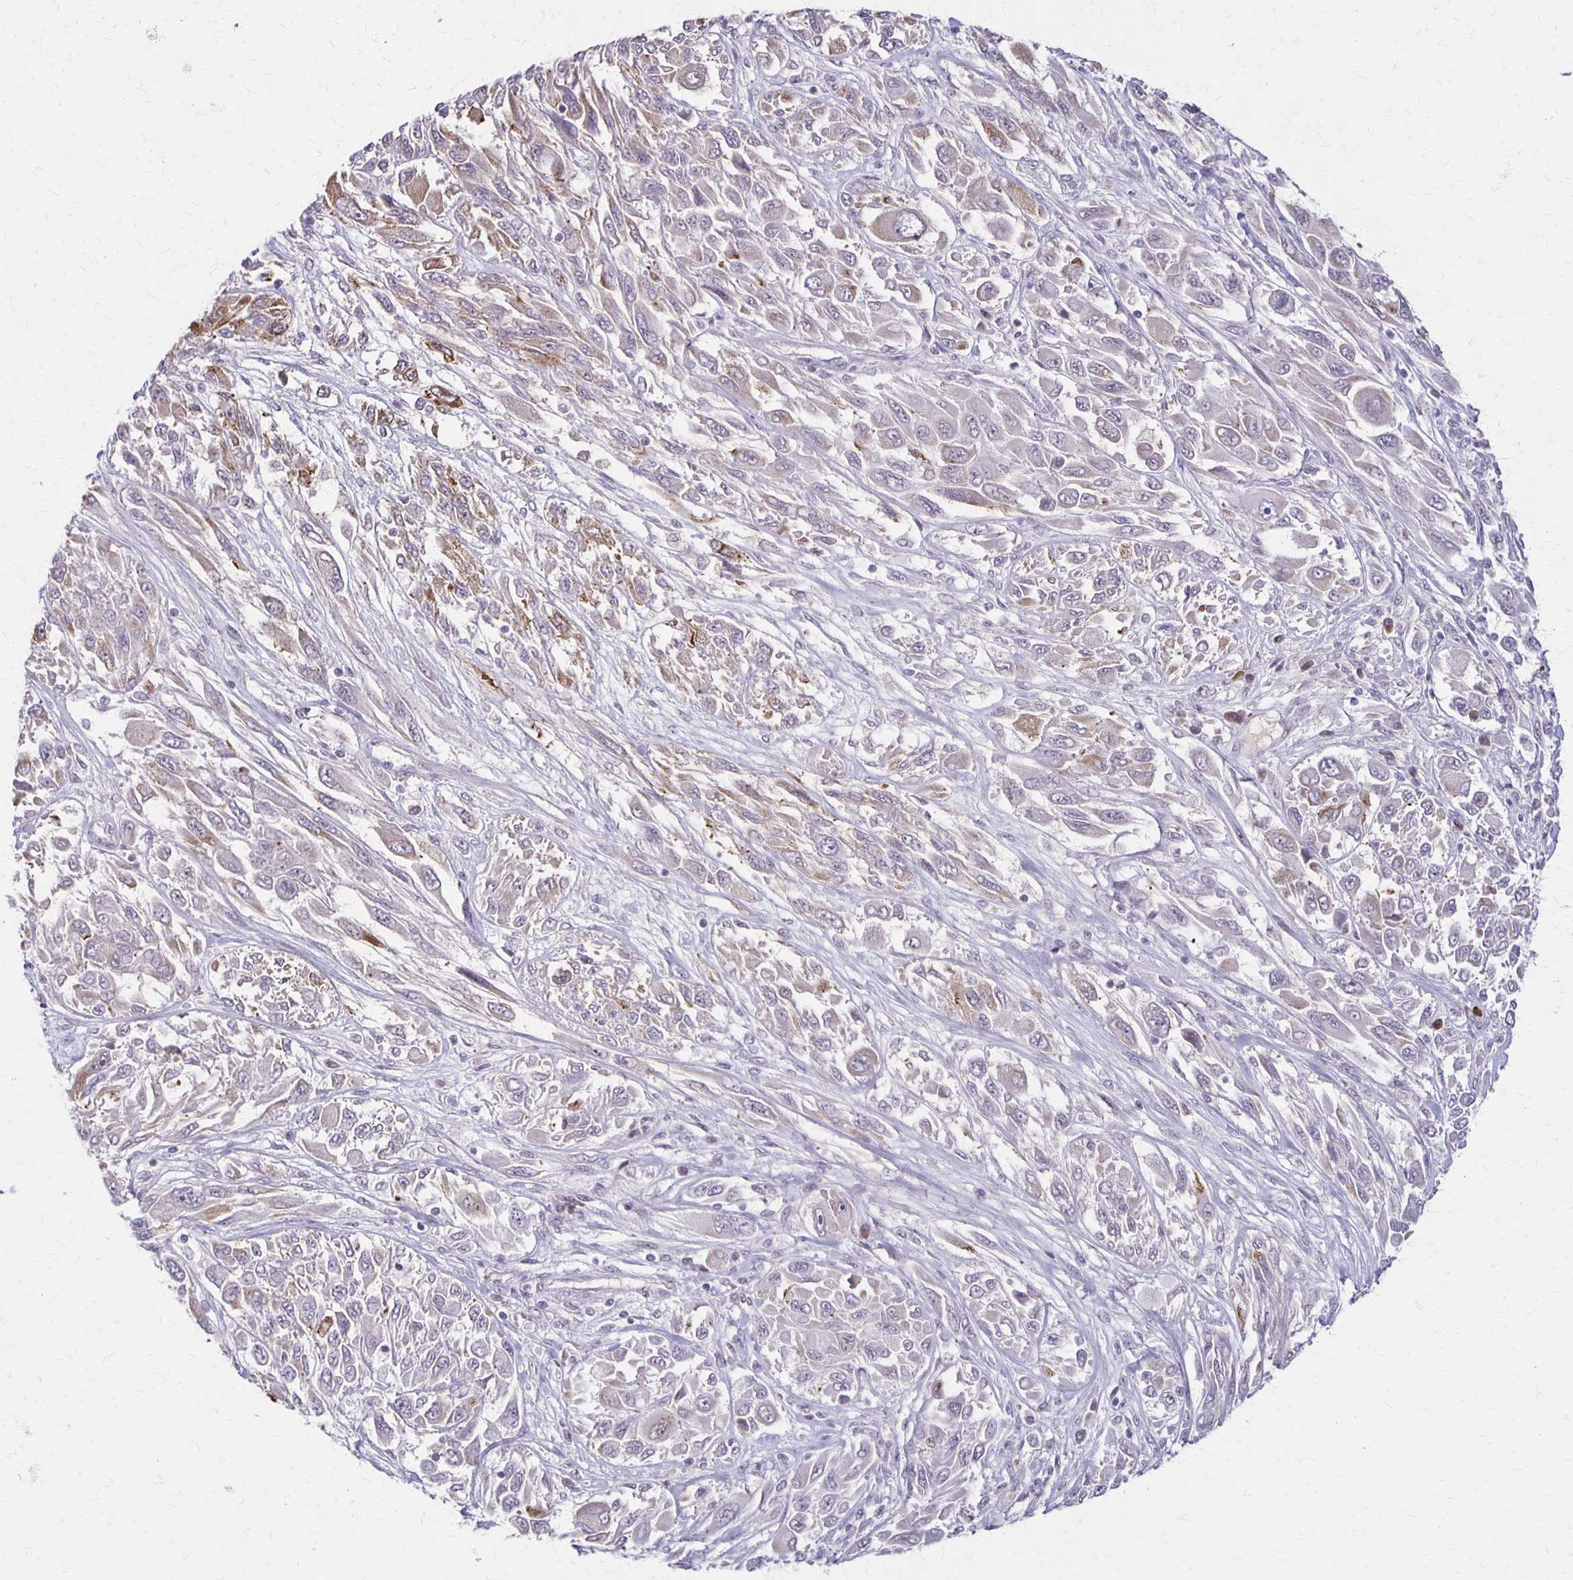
{"staining": {"intensity": "weak", "quantity": "<25%", "location": "cytoplasmic/membranous"}, "tissue": "melanoma", "cell_type": "Tumor cells", "image_type": "cancer", "snomed": [{"axis": "morphology", "description": "Malignant melanoma, NOS"}, {"axis": "topography", "description": "Skin"}], "caption": "The IHC micrograph has no significant positivity in tumor cells of malignant melanoma tissue.", "gene": "SLC35E2B", "patient": {"sex": "female", "age": 91}}